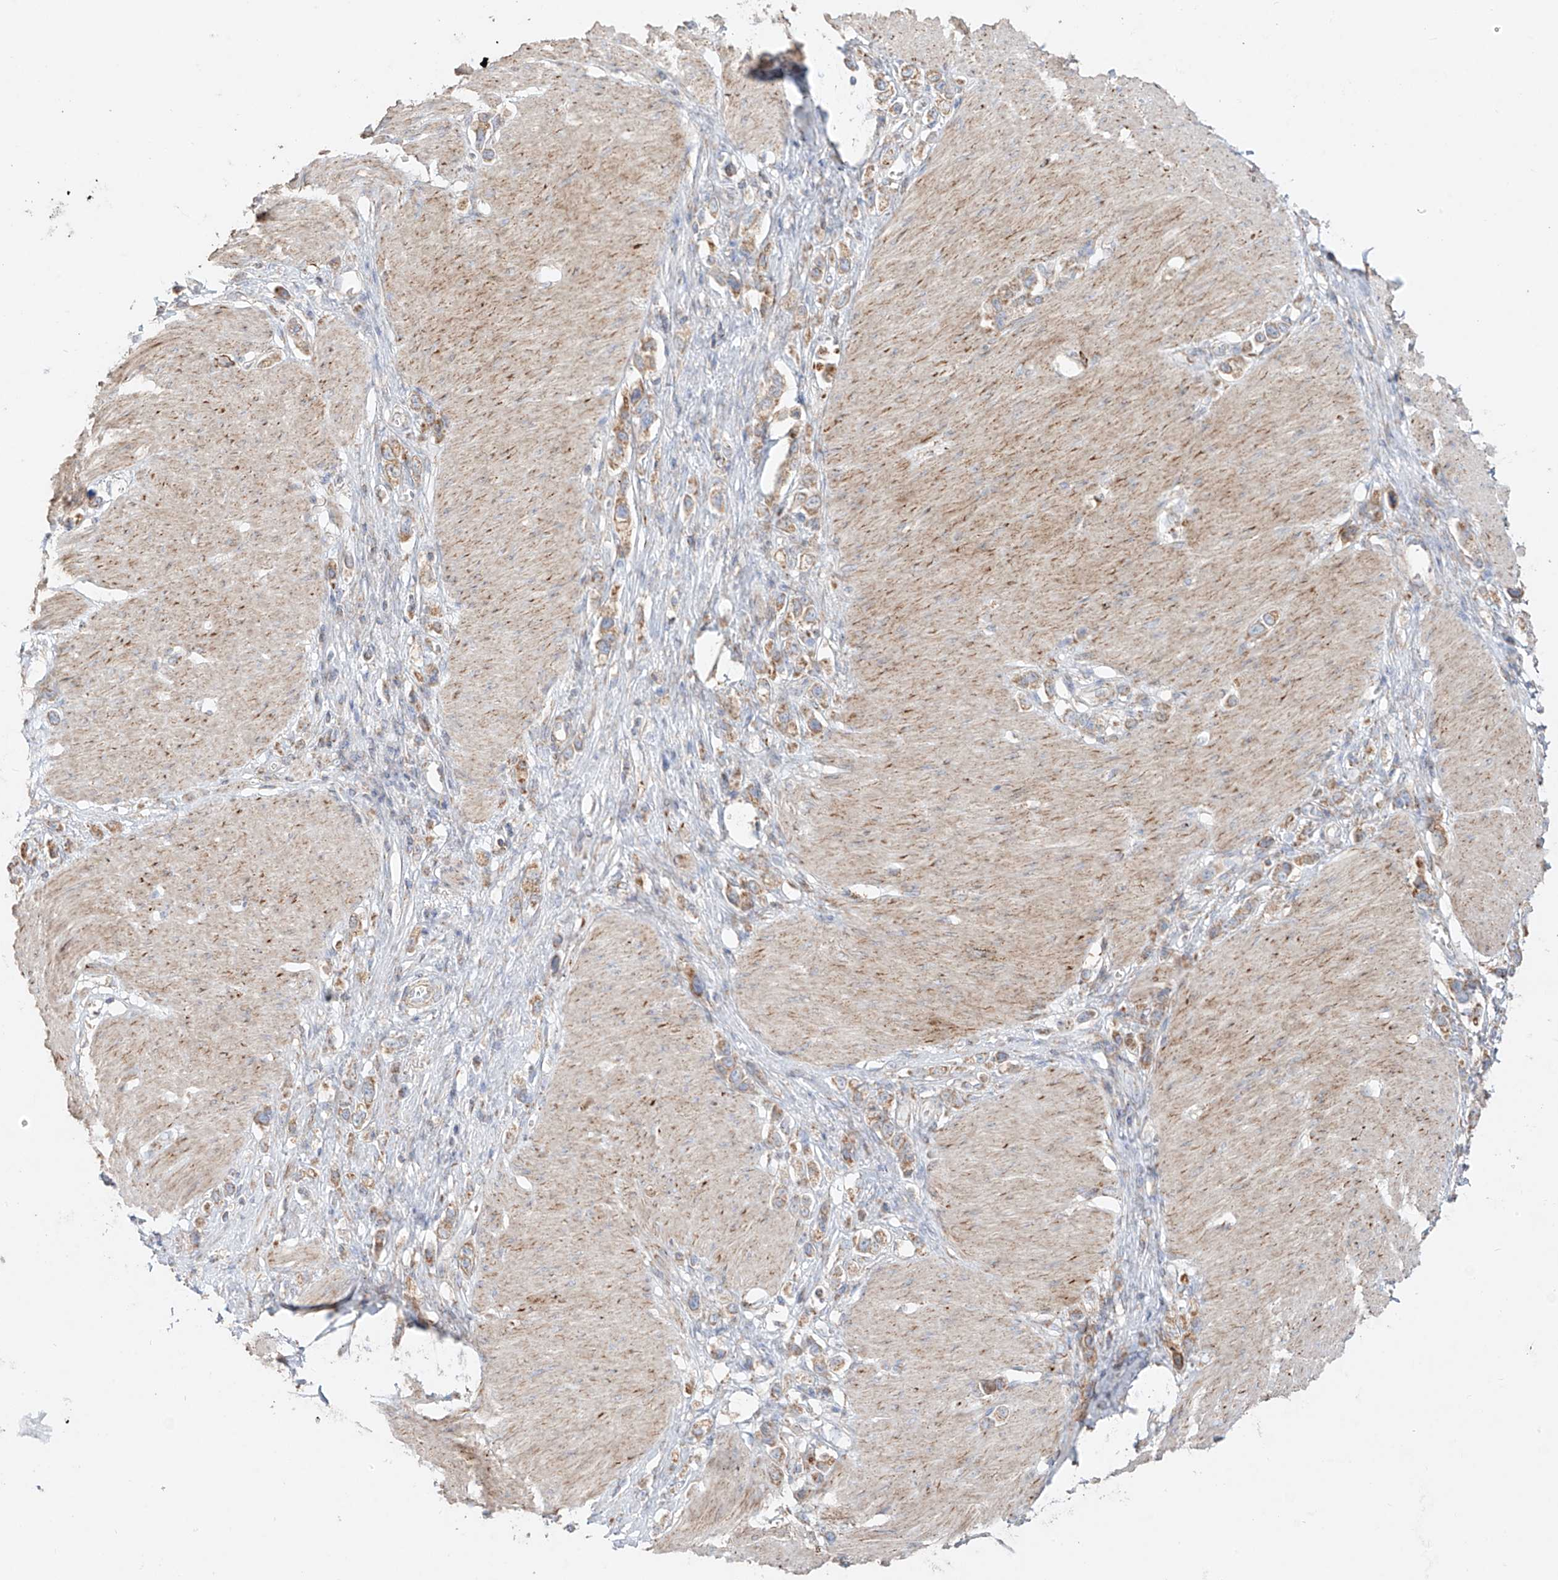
{"staining": {"intensity": "moderate", "quantity": ">75%", "location": "cytoplasmic/membranous"}, "tissue": "stomach cancer", "cell_type": "Tumor cells", "image_type": "cancer", "snomed": [{"axis": "morphology", "description": "Normal tissue, NOS"}, {"axis": "morphology", "description": "Adenocarcinoma, NOS"}, {"axis": "topography", "description": "Stomach, upper"}, {"axis": "topography", "description": "Stomach"}], "caption": "This photomicrograph shows immunohistochemistry staining of human adenocarcinoma (stomach), with medium moderate cytoplasmic/membranous expression in about >75% of tumor cells.", "gene": "COLGALT2", "patient": {"sex": "female", "age": 65}}